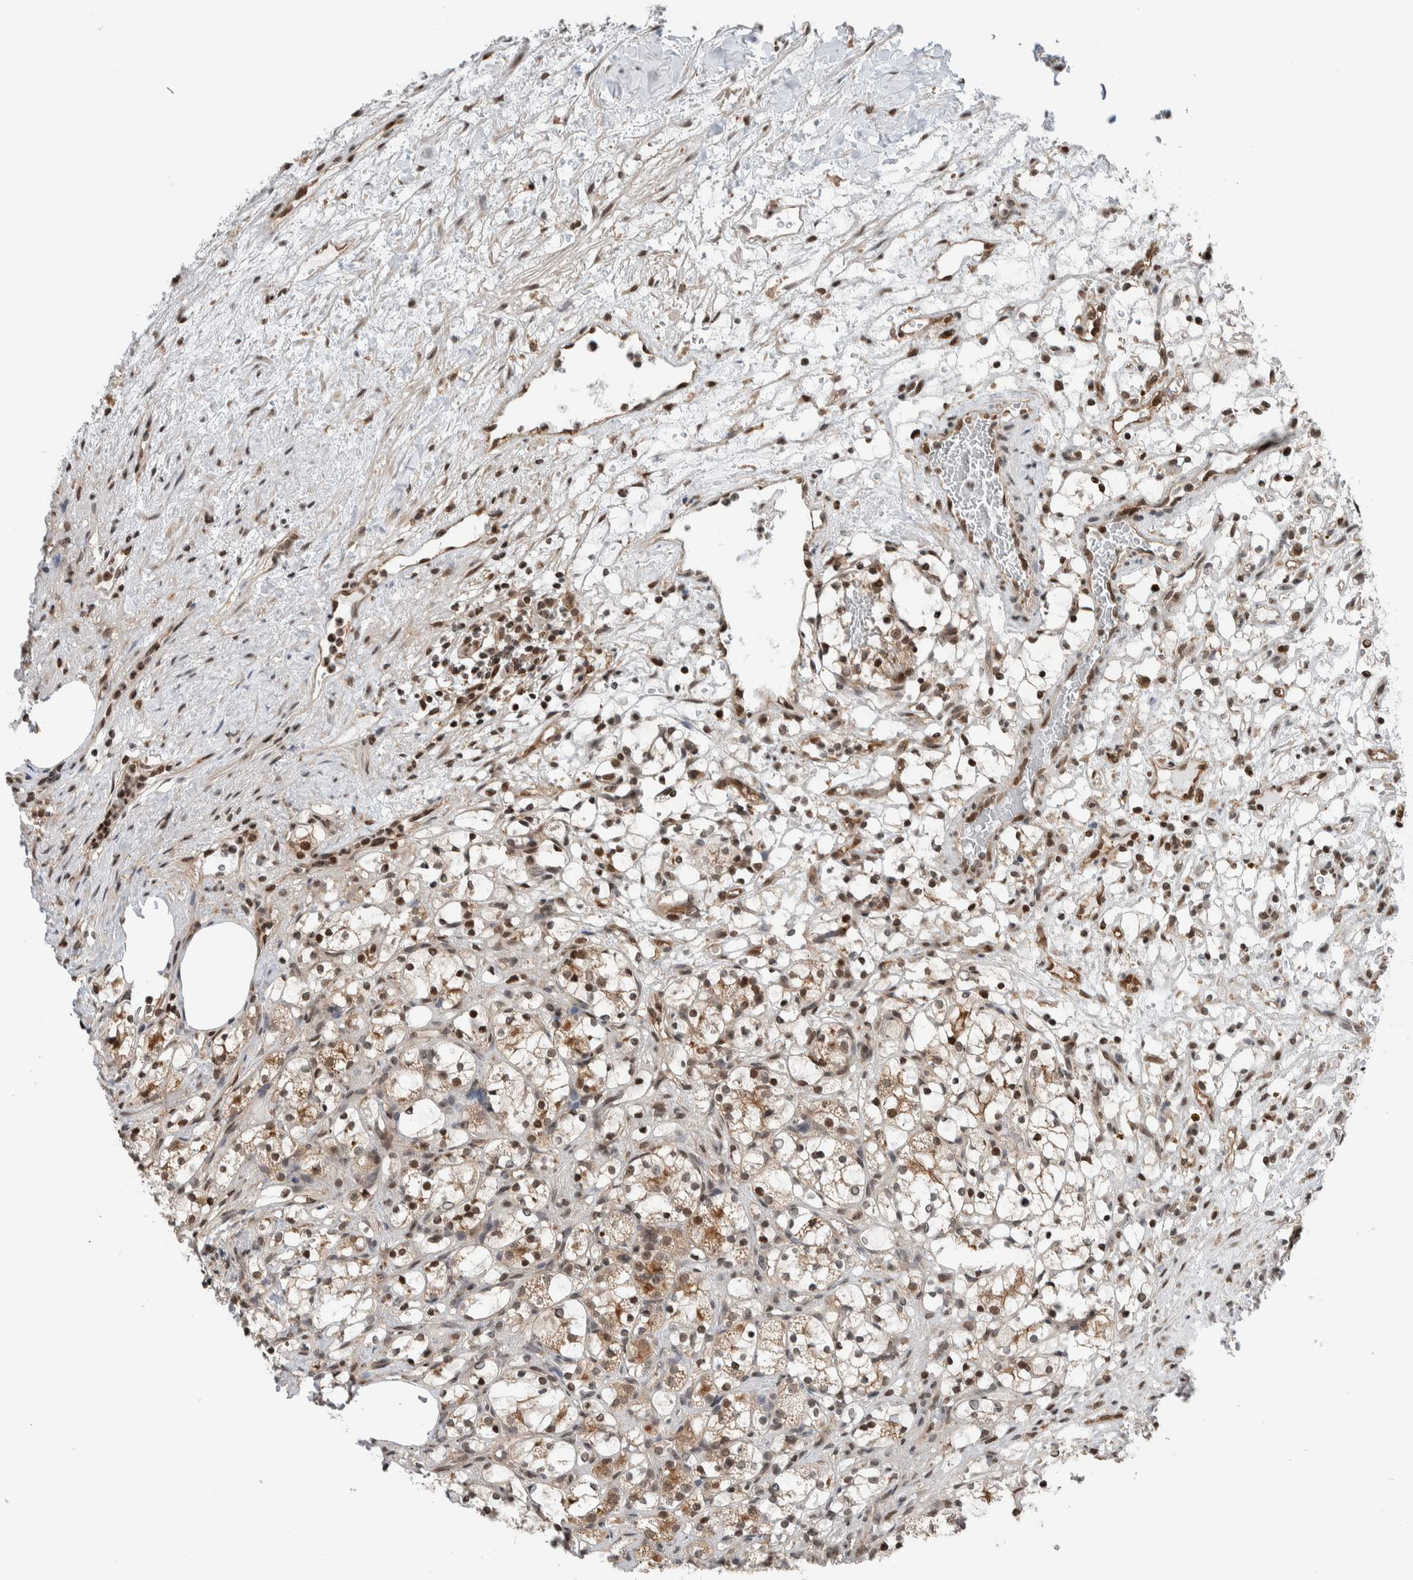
{"staining": {"intensity": "moderate", "quantity": ">75%", "location": "cytoplasmic/membranous,nuclear"}, "tissue": "renal cancer", "cell_type": "Tumor cells", "image_type": "cancer", "snomed": [{"axis": "morphology", "description": "Adenocarcinoma, NOS"}, {"axis": "topography", "description": "Kidney"}], "caption": "DAB (3,3'-diaminobenzidine) immunohistochemical staining of renal adenocarcinoma shows moderate cytoplasmic/membranous and nuclear protein positivity in approximately >75% of tumor cells.", "gene": "NPLOC4", "patient": {"sex": "female", "age": 69}}